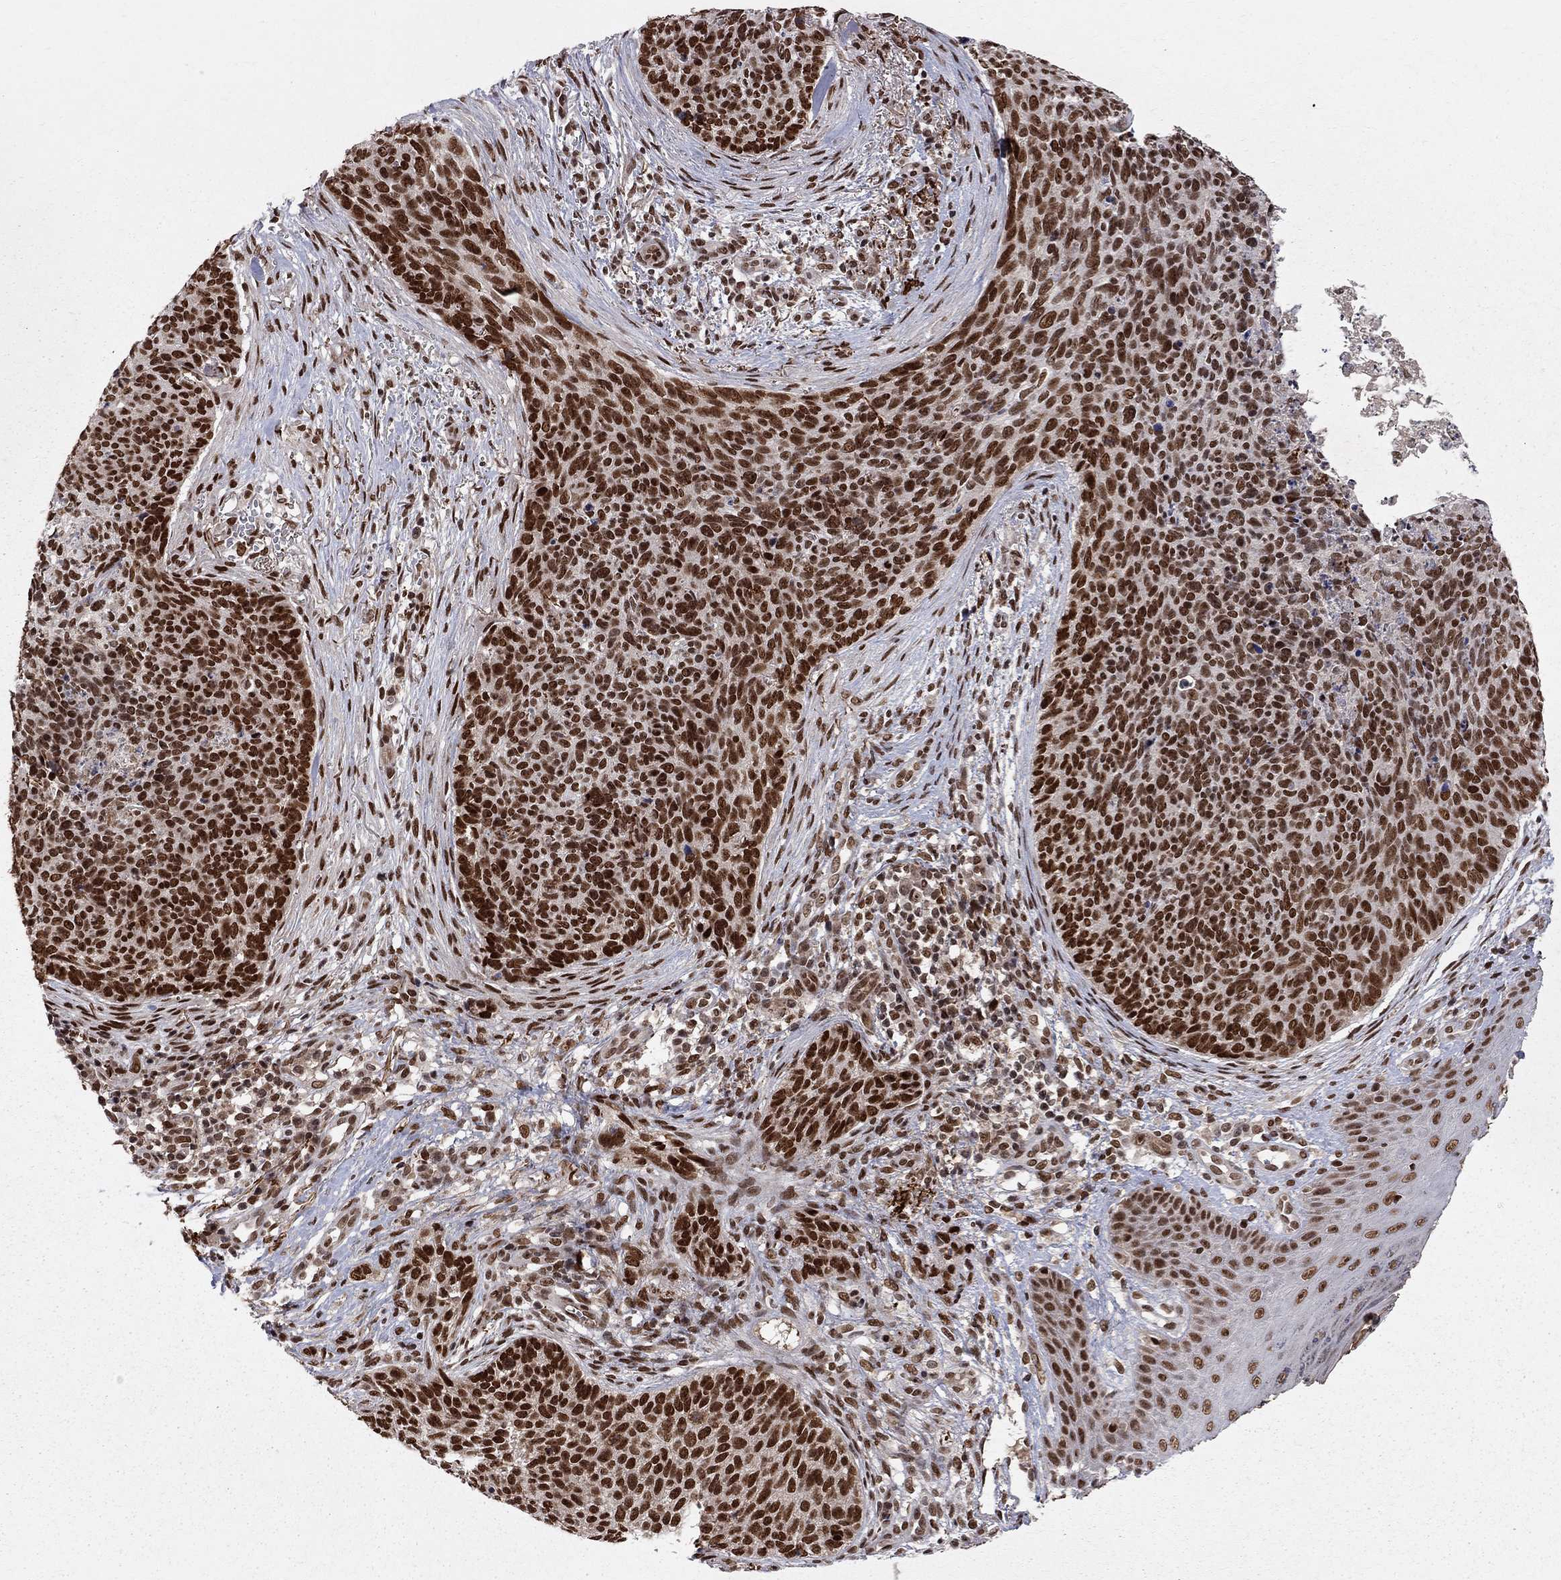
{"staining": {"intensity": "strong", "quantity": ">75%", "location": "nuclear"}, "tissue": "skin cancer", "cell_type": "Tumor cells", "image_type": "cancer", "snomed": [{"axis": "morphology", "description": "Basal cell carcinoma"}, {"axis": "topography", "description": "Skin"}], "caption": "DAB immunohistochemical staining of skin basal cell carcinoma displays strong nuclear protein positivity in approximately >75% of tumor cells.", "gene": "SAP30L", "patient": {"sex": "male", "age": 64}}